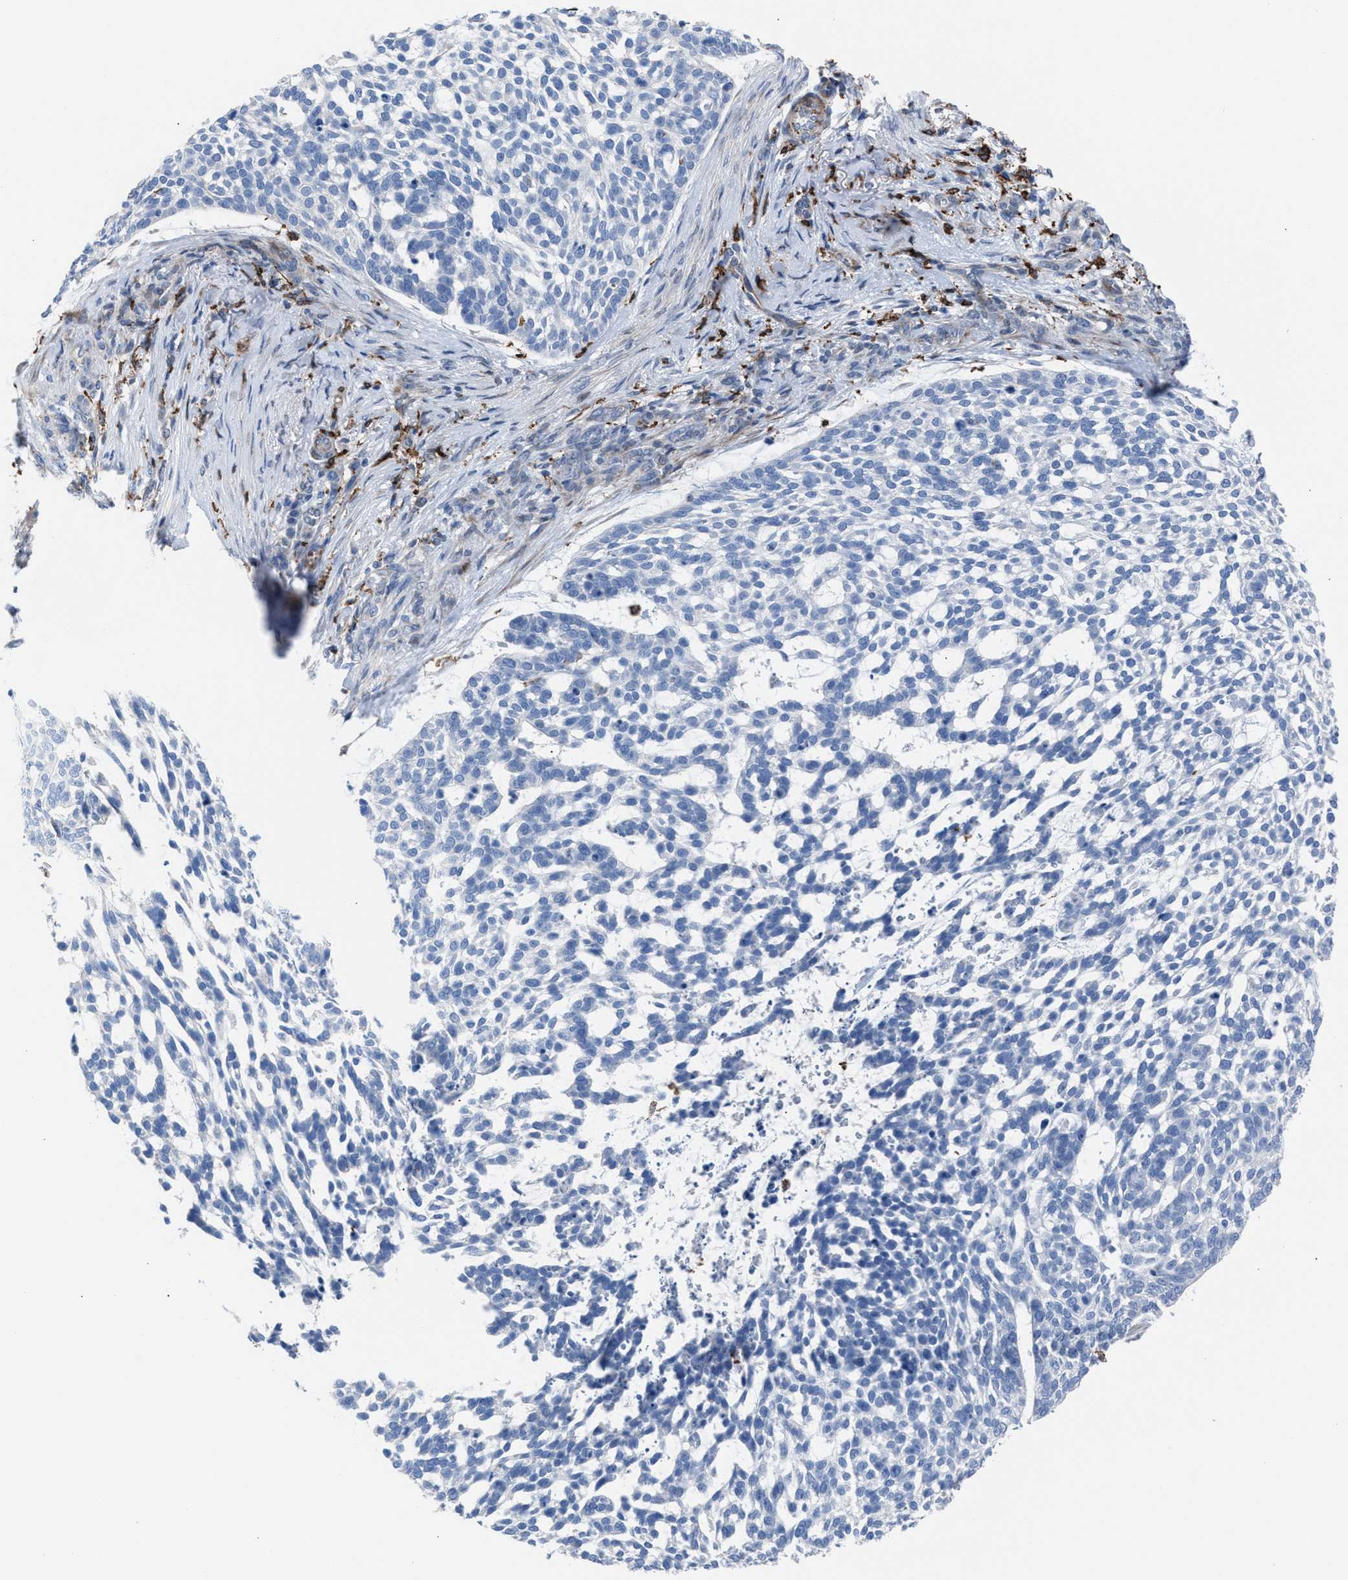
{"staining": {"intensity": "negative", "quantity": "none", "location": "none"}, "tissue": "skin cancer", "cell_type": "Tumor cells", "image_type": "cancer", "snomed": [{"axis": "morphology", "description": "Basal cell carcinoma"}, {"axis": "topography", "description": "Skin"}], "caption": "Tumor cells are negative for brown protein staining in skin cancer (basal cell carcinoma). (DAB immunohistochemistry (IHC), high magnification).", "gene": "SLC47A1", "patient": {"sex": "female", "age": 64}}